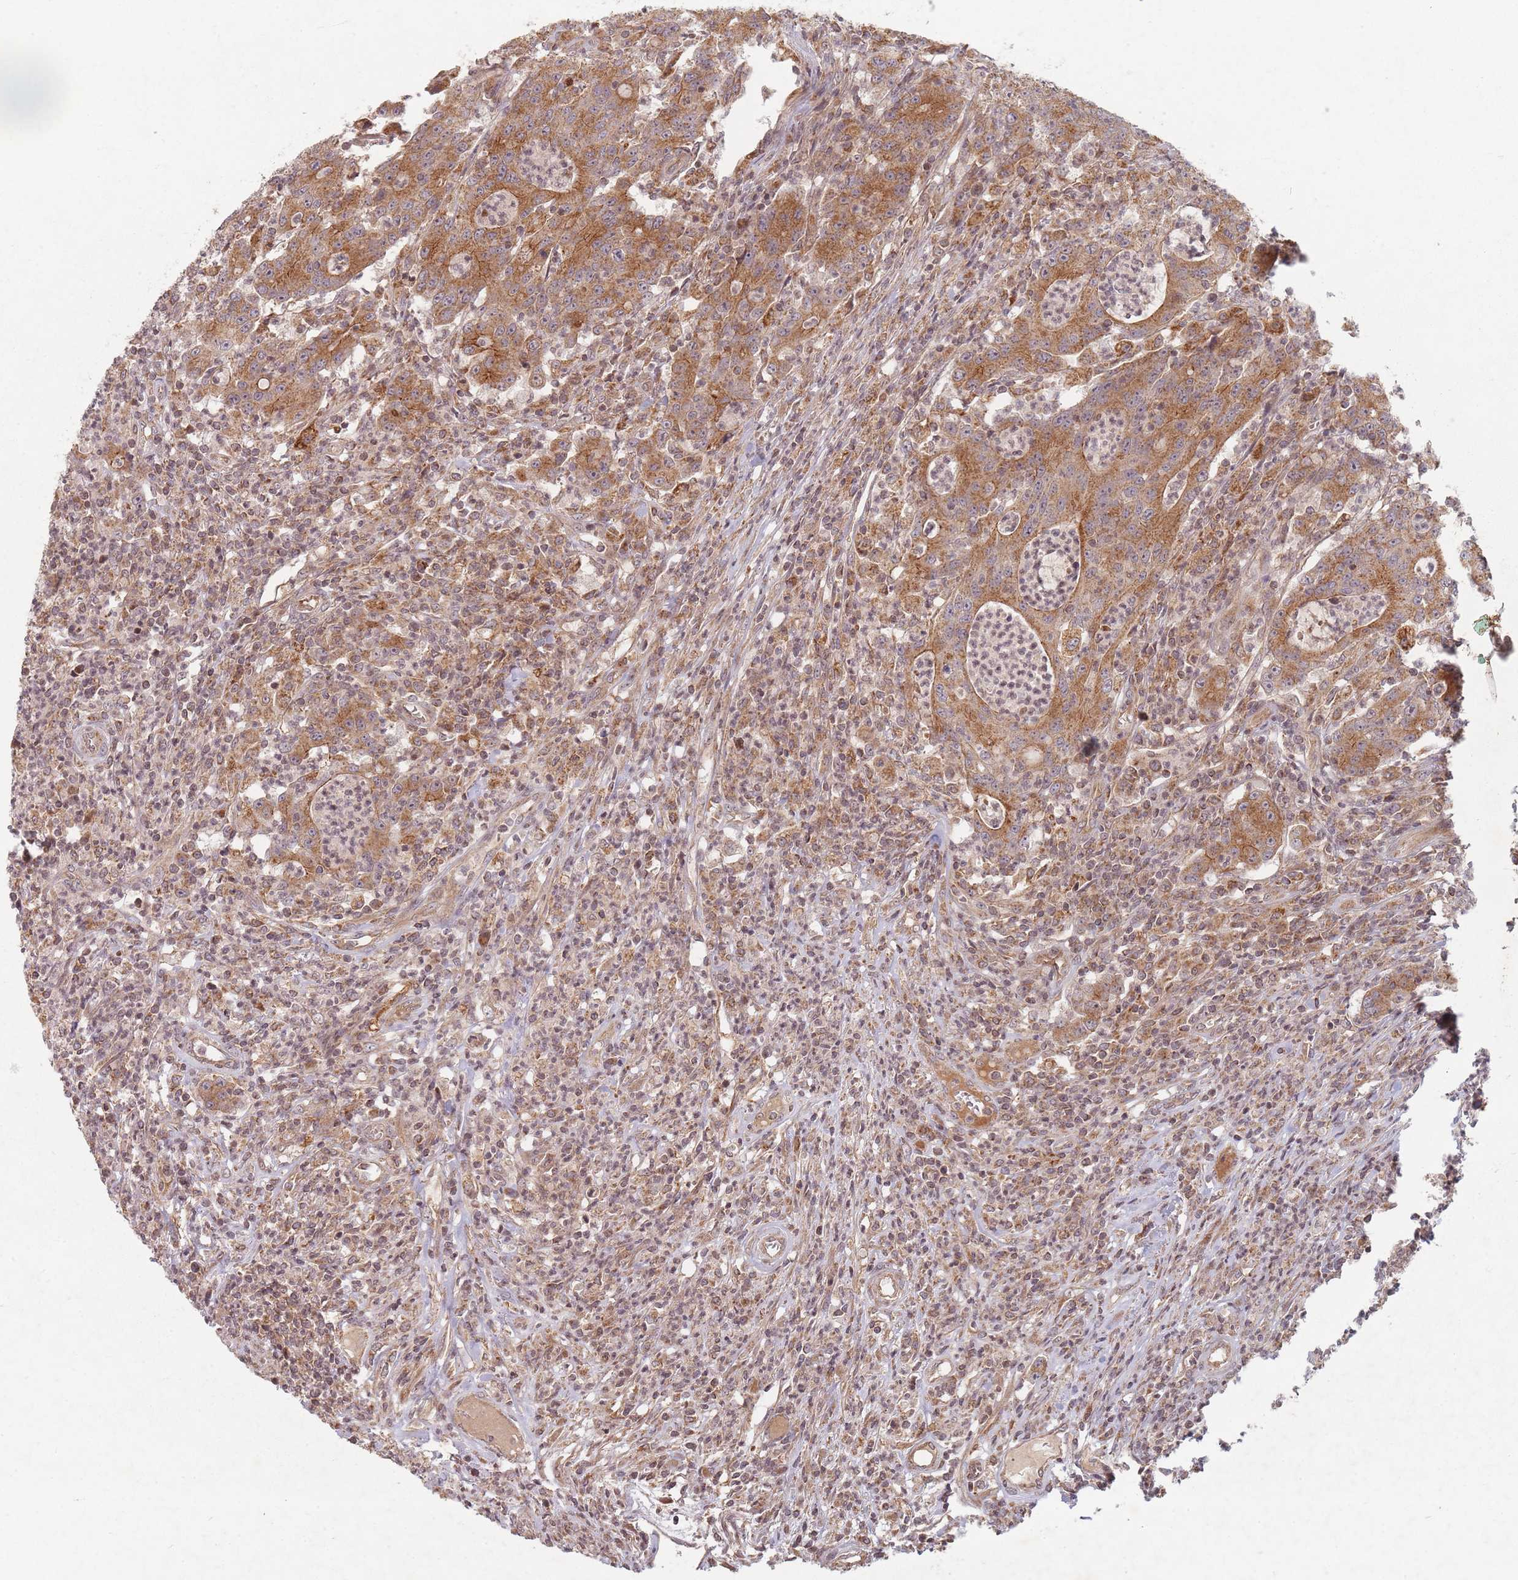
{"staining": {"intensity": "moderate", "quantity": ">75%", "location": "cytoplasmic/membranous"}, "tissue": "colorectal cancer", "cell_type": "Tumor cells", "image_type": "cancer", "snomed": [{"axis": "morphology", "description": "Adenocarcinoma, NOS"}, {"axis": "topography", "description": "Colon"}], "caption": "DAB immunohistochemical staining of adenocarcinoma (colorectal) reveals moderate cytoplasmic/membranous protein positivity in about >75% of tumor cells.", "gene": "RADX", "patient": {"sex": "male", "age": 83}}